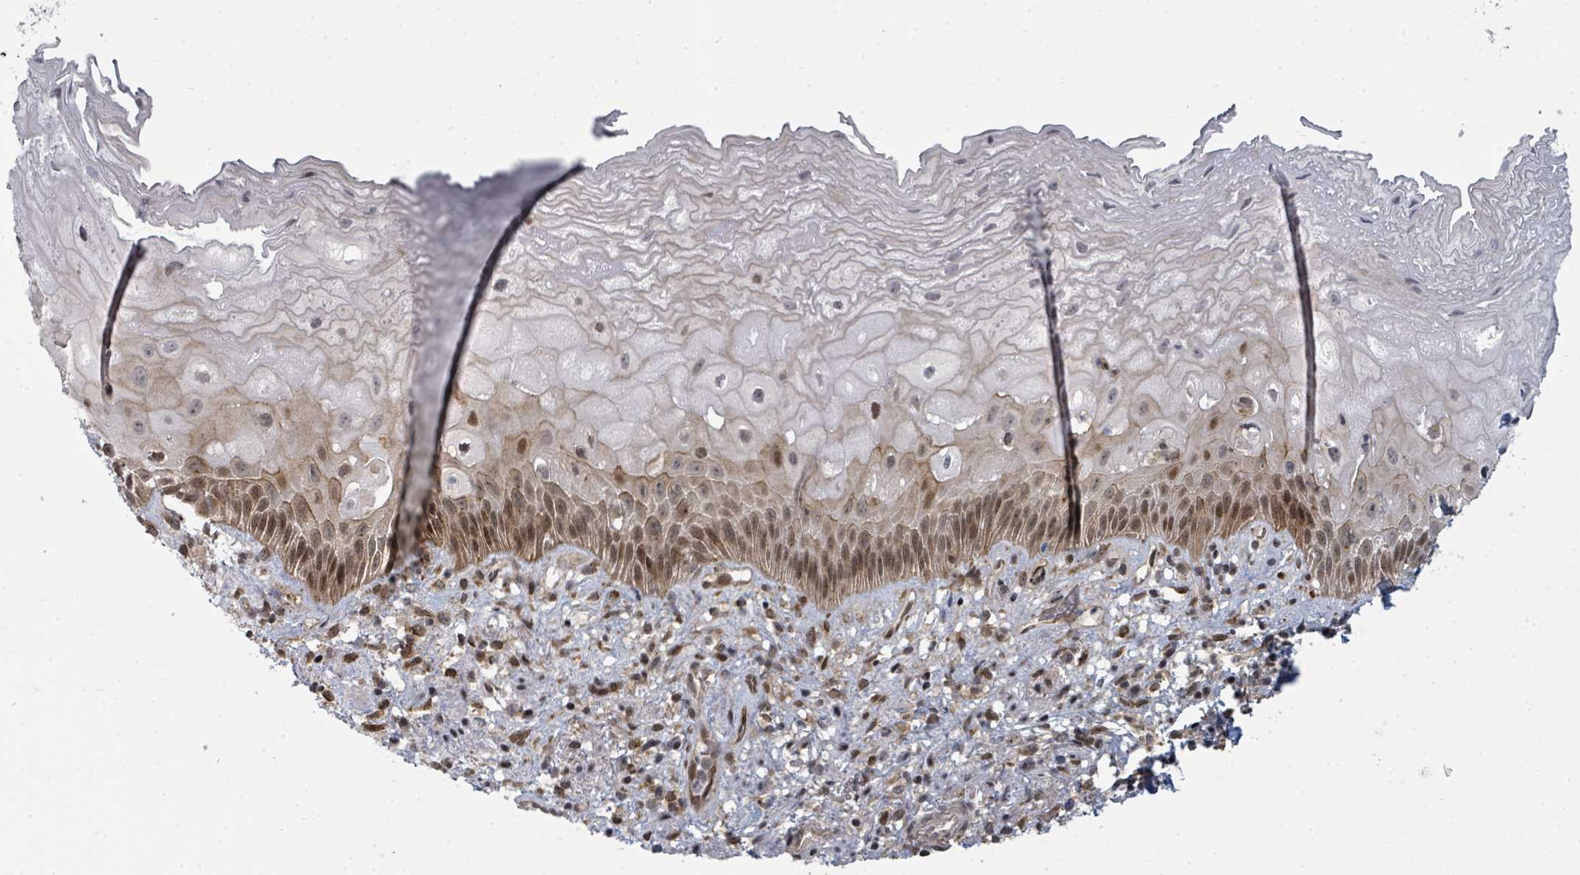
{"staining": {"intensity": "moderate", "quantity": "25%-75%", "location": "cytoplasmic/membranous,nuclear"}, "tissue": "esophagus", "cell_type": "Squamous epithelial cells", "image_type": "normal", "snomed": [{"axis": "morphology", "description": "Normal tissue, NOS"}, {"axis": "topography", "description": "Esophagus"}], "caption": "Immunohistochemical staining of unremarkable esophagus shows 25%-75% levels of moderate cytoplasmic/membranous,nuclear protein staining in approximately 25%-75% of squamous epithelial cells. (Stains: DAB in brown, nuclei in blue, Microscopy: brightfield microscopy at high magnification).", "gene": "PSMG2", "patient": {"sex": "male", "age": 60}}